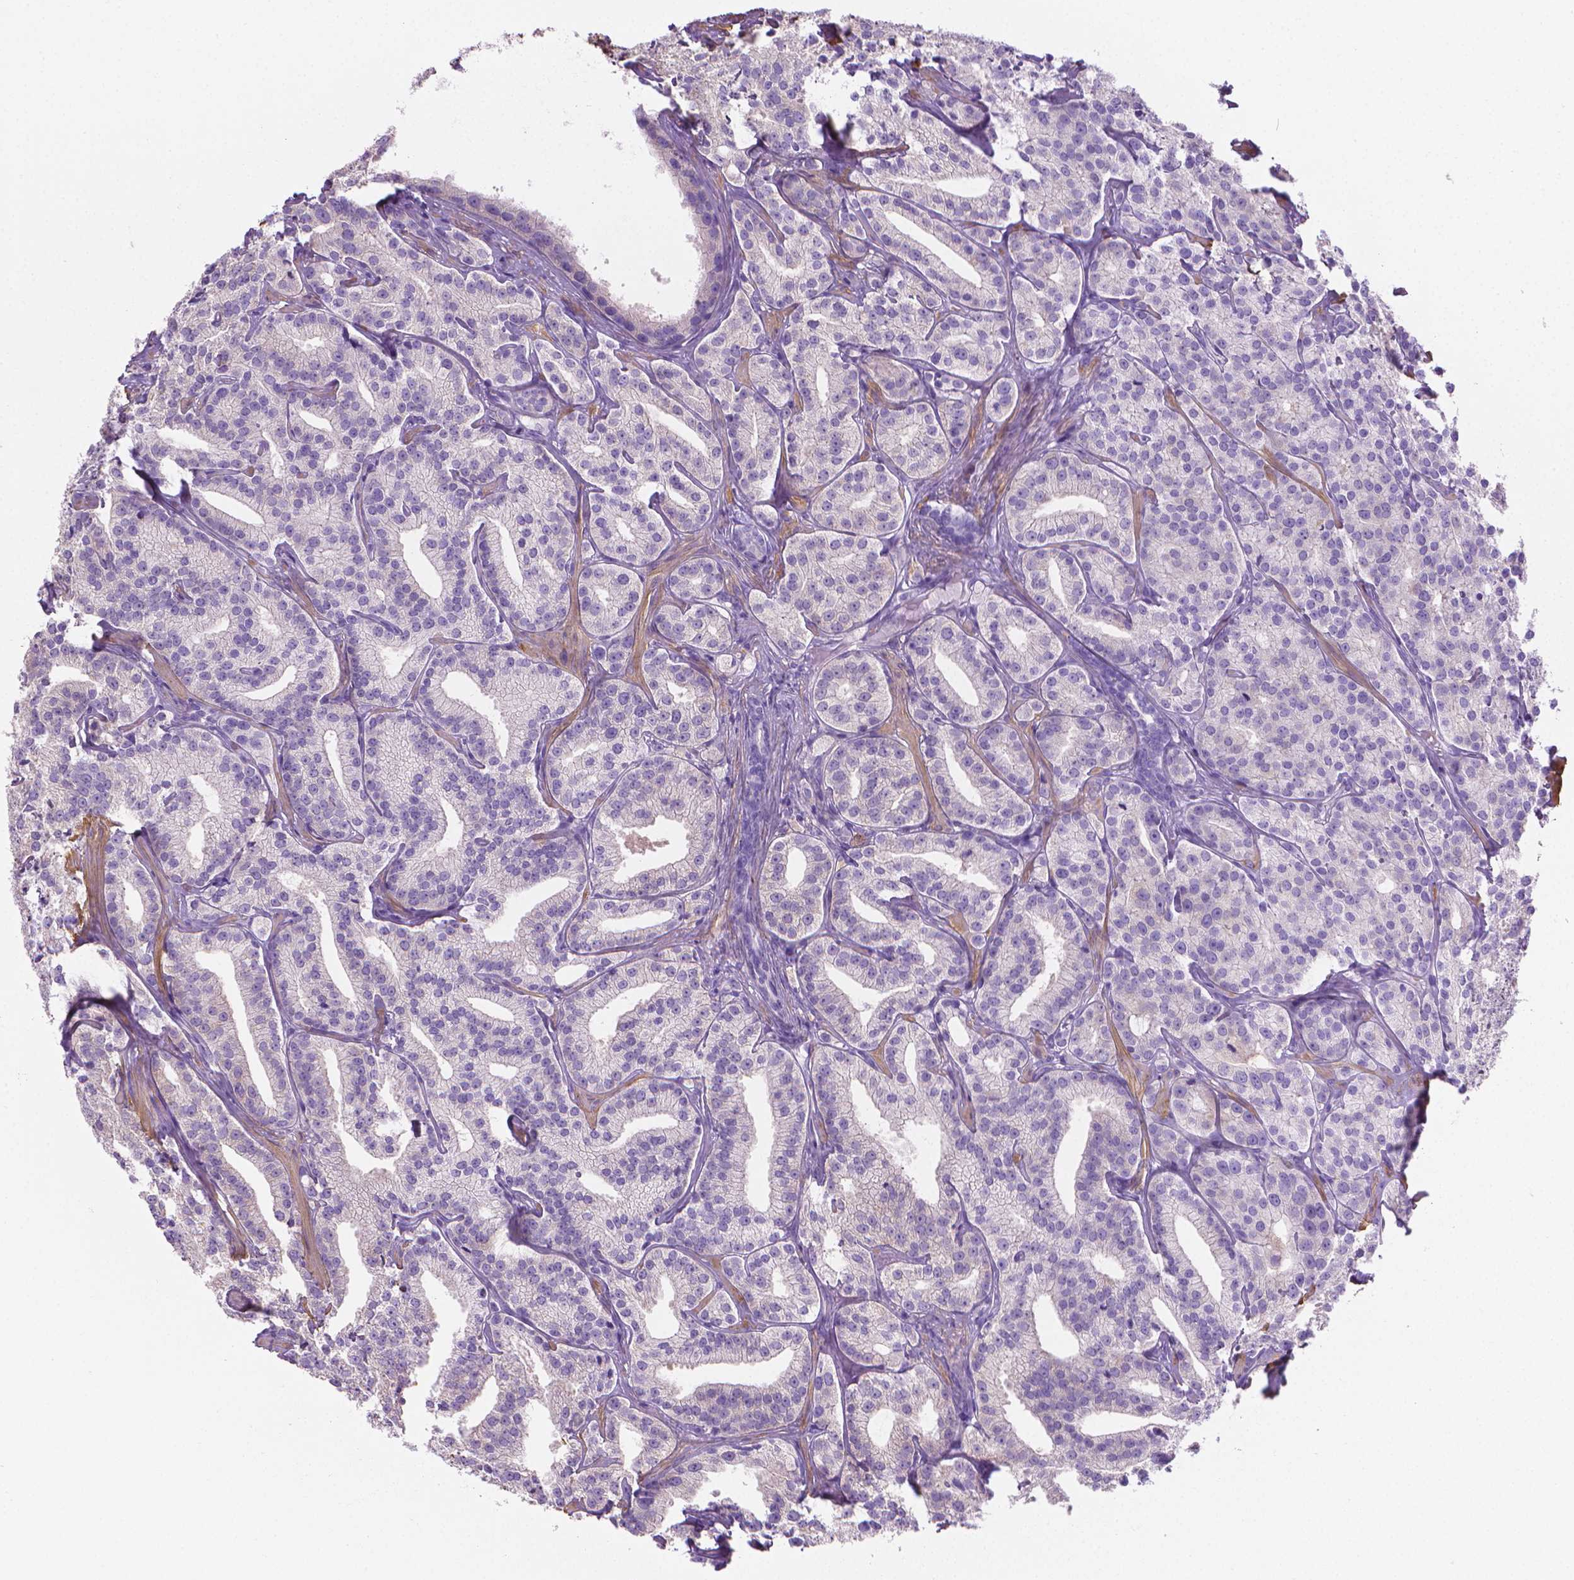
{"staining": {"intensity": "weak", "quantity": "<25%", "location": "cytoplasmic/membranous"}, "tissue": "prostate cancer", "cell_type": "Tumor cells", "image_type": "cancer", "snomed": [{"axis": "morphology", "description": "Adenocarcinoma, High grade"}, {"axis": "topography", "description": "Prostate"}], "caption": "An image of human prostate cancer (adenocarcinoma (high-grade)) is negative for staining in tumor cells. Nuclei are stained in blue.", "gene": "FASN", "patient": {"sex": "male", "age": 75}}